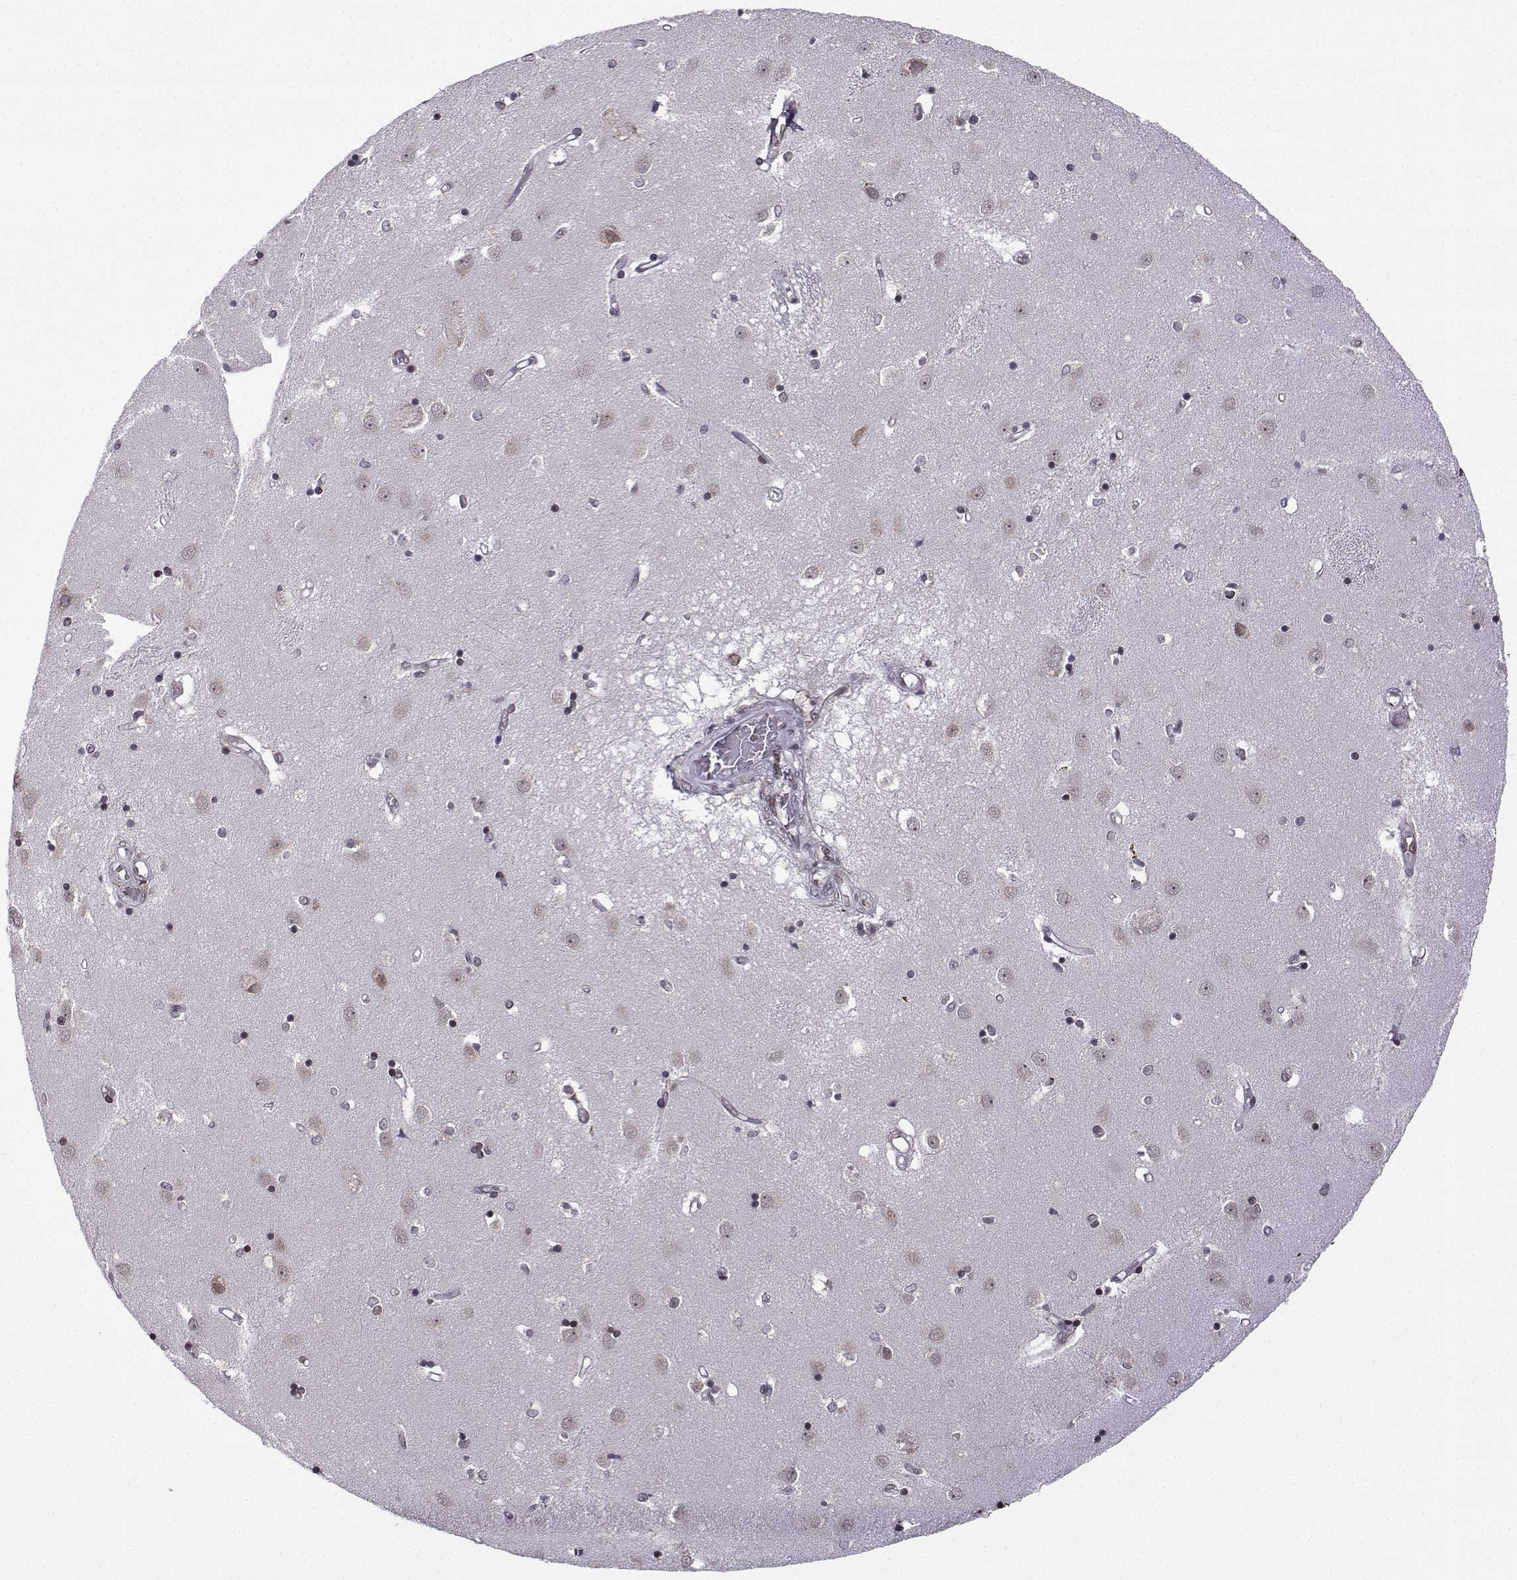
{"staining": {"intensity": "moderate", "quantity": "<25%", "location": "nuclear"}, "tissue": "caudate", "cell_type": "Glial cells", "image_type": "normal", "snomed": [{"axis": "morphology", "description": "Normal tissue, NOS"}, {"axis": "topography", "description": "Lateral ventricle wall"}], "caption": "Immunohistochemistry (IHC) (DAB) staining of unremarkable human caudate shows moderate nuclear protein staining in about <25% of glial cells. Using DAB (brown) and hematoxylin (blue) stains, captured at high magnification using brightfield microscopy.", "gene": "EZH1", "patient": {"sex": "male", "age": 54}}